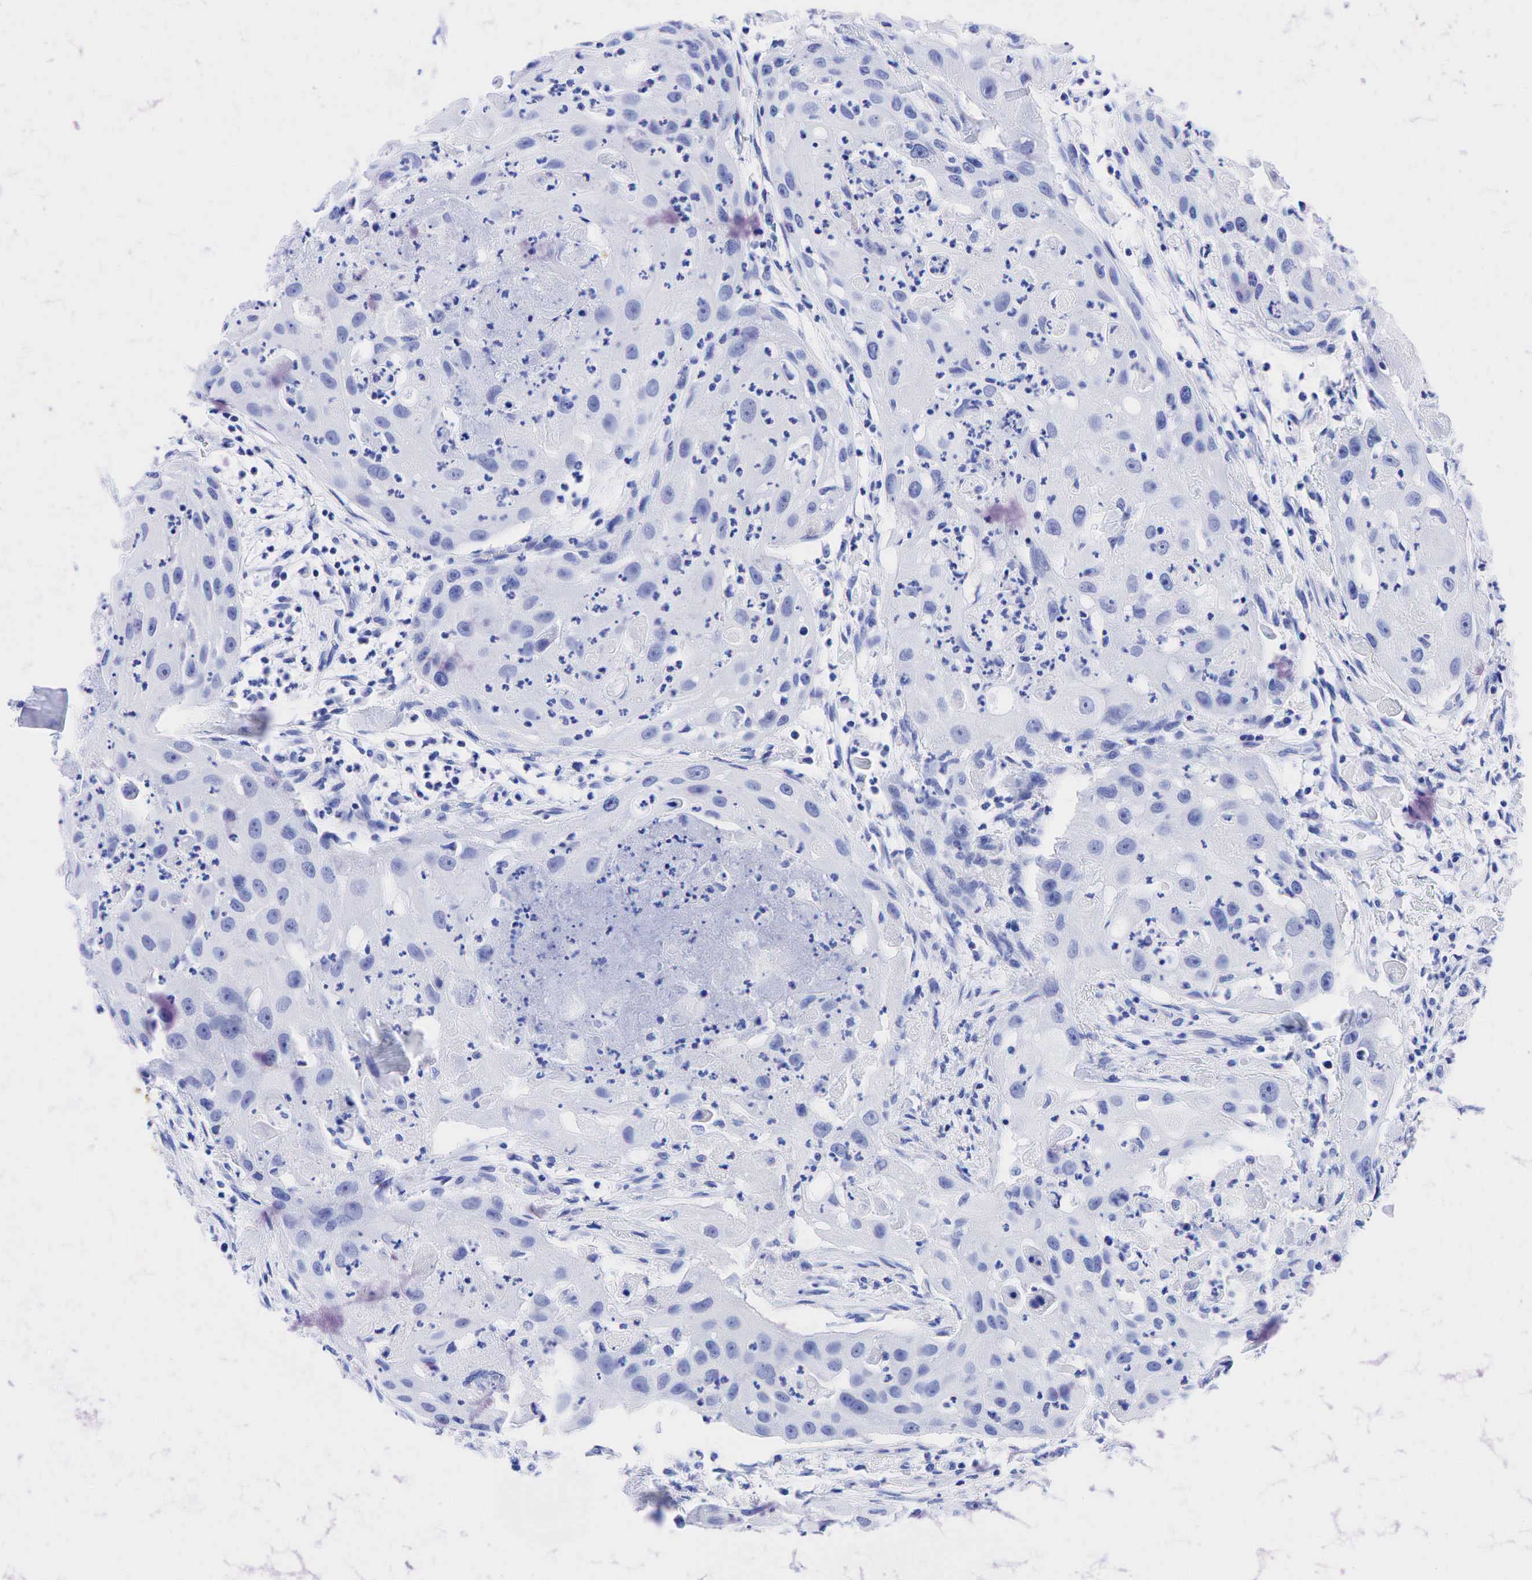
{"staining": {"intensity": "negative", "quantity": "none", "location": "none"}, "tissue": "head and neck cancer", "cell_type": "Tumor cells", "image_type": "cancer", "snomed": [{"axis": "morphology", "description": "Squamous cell carcinoma, NOS"}, {"axis": "topography", "description": "Head-Neck"}], "caption": "Tumor cells show no significant staining in squamous cell carcinoma (head and neck).", "gene": "KRT19", "patient": {"sex": "male", "age": 64}}